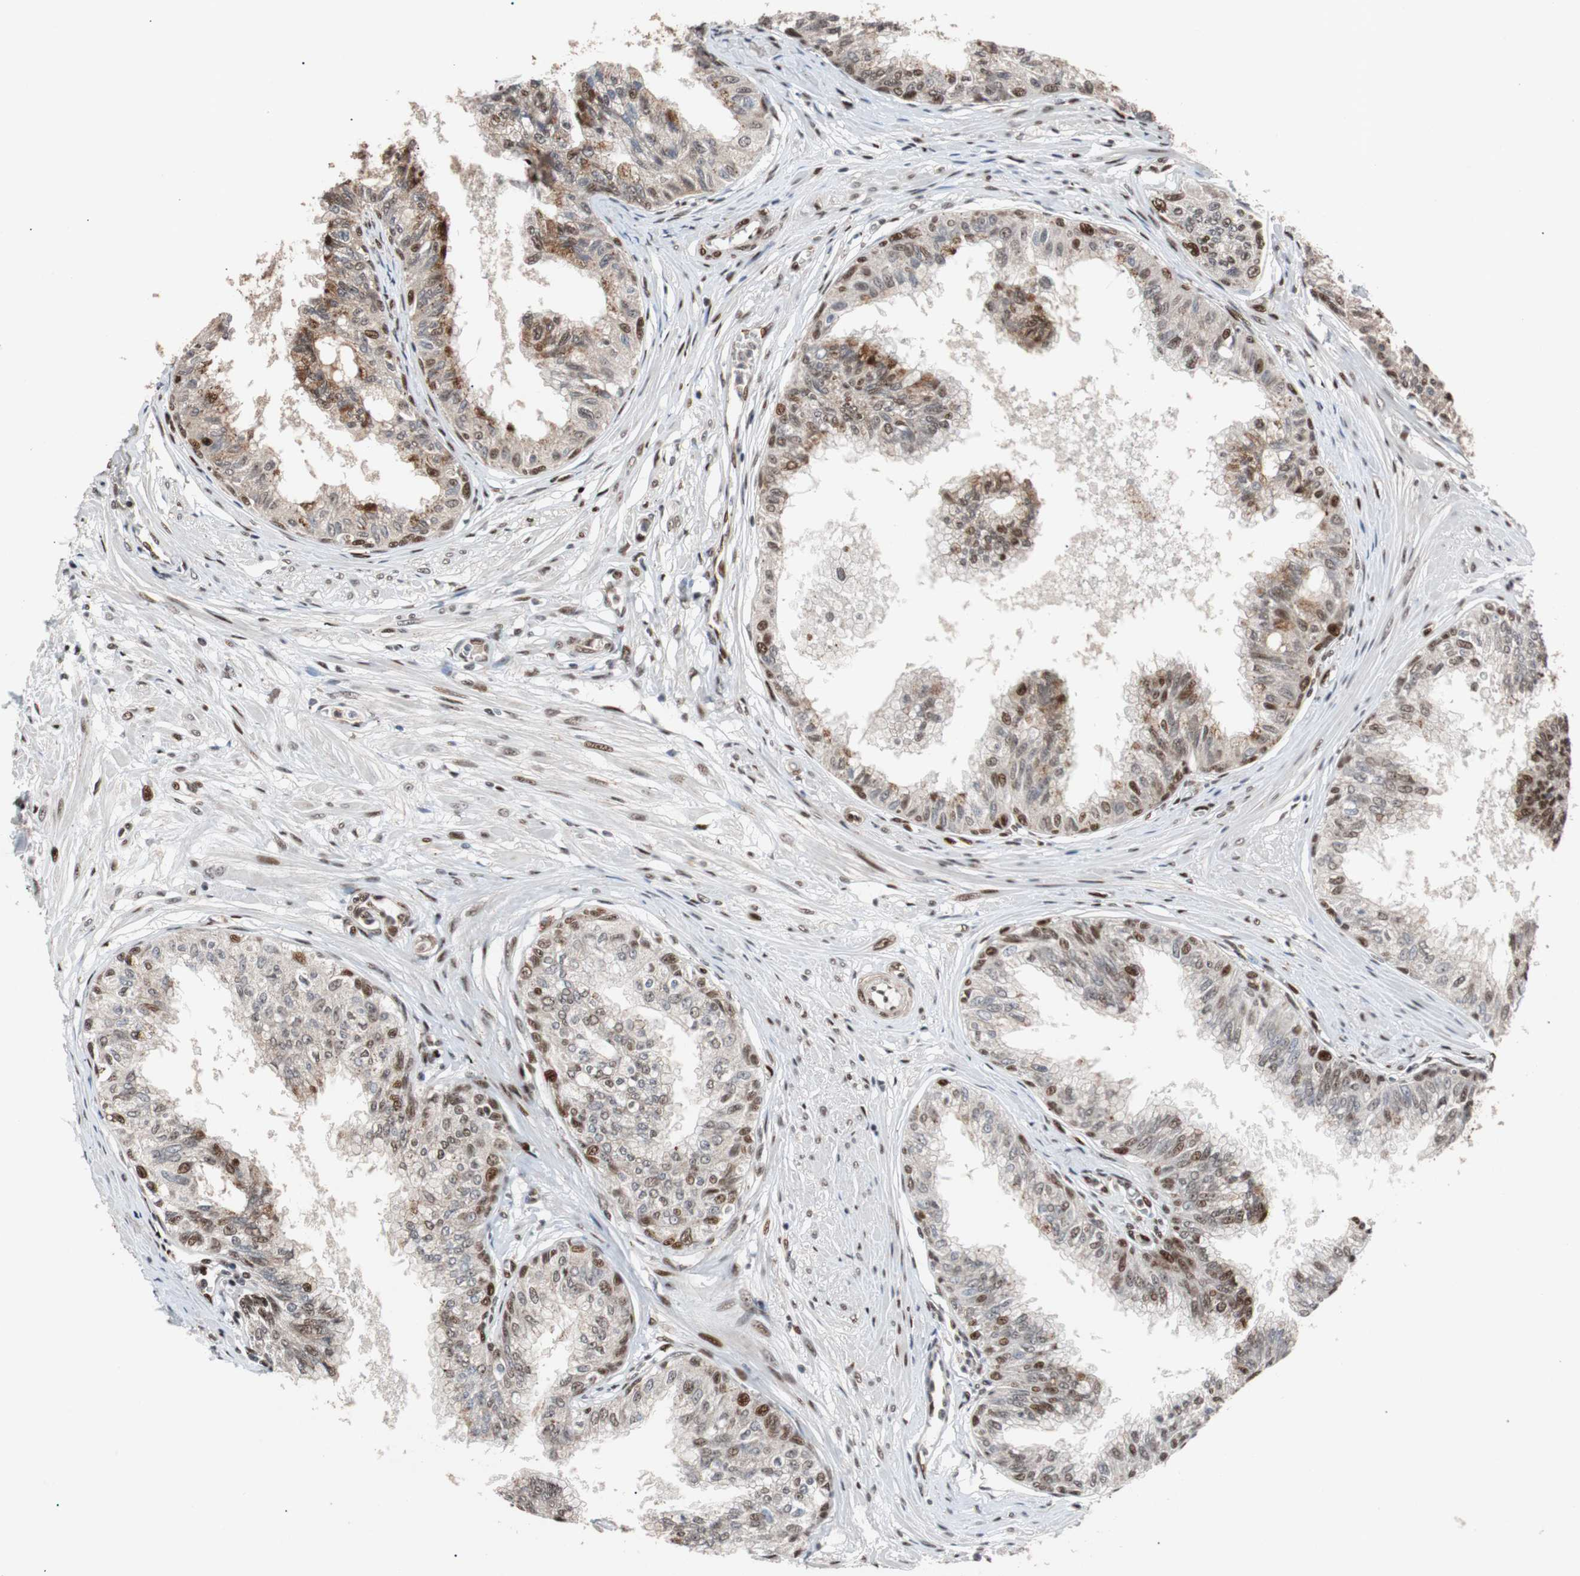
{"staining": {"intensity": "strong", "quantity": "25%-75%", "location": "nuclear"}, "tissue": "prostate", "cell_type": "Glandular cells", "image_type": "normal", "snomed": [{"axis": "morphology", "description": "Normal tissue, NOS"}, {"axis": "topography", "description": "Prostate"}, {"axis": "topography", "description": "Seminal veicle"}], "caption": "A photomicrograph showing strong nuclear staining in approximately 25%-75% of glandular cells in benign prostate, as visualized by brown immunohistochemical staining.", "gene": "NBL1", "patient": {"sex": "male", "age": 60}}